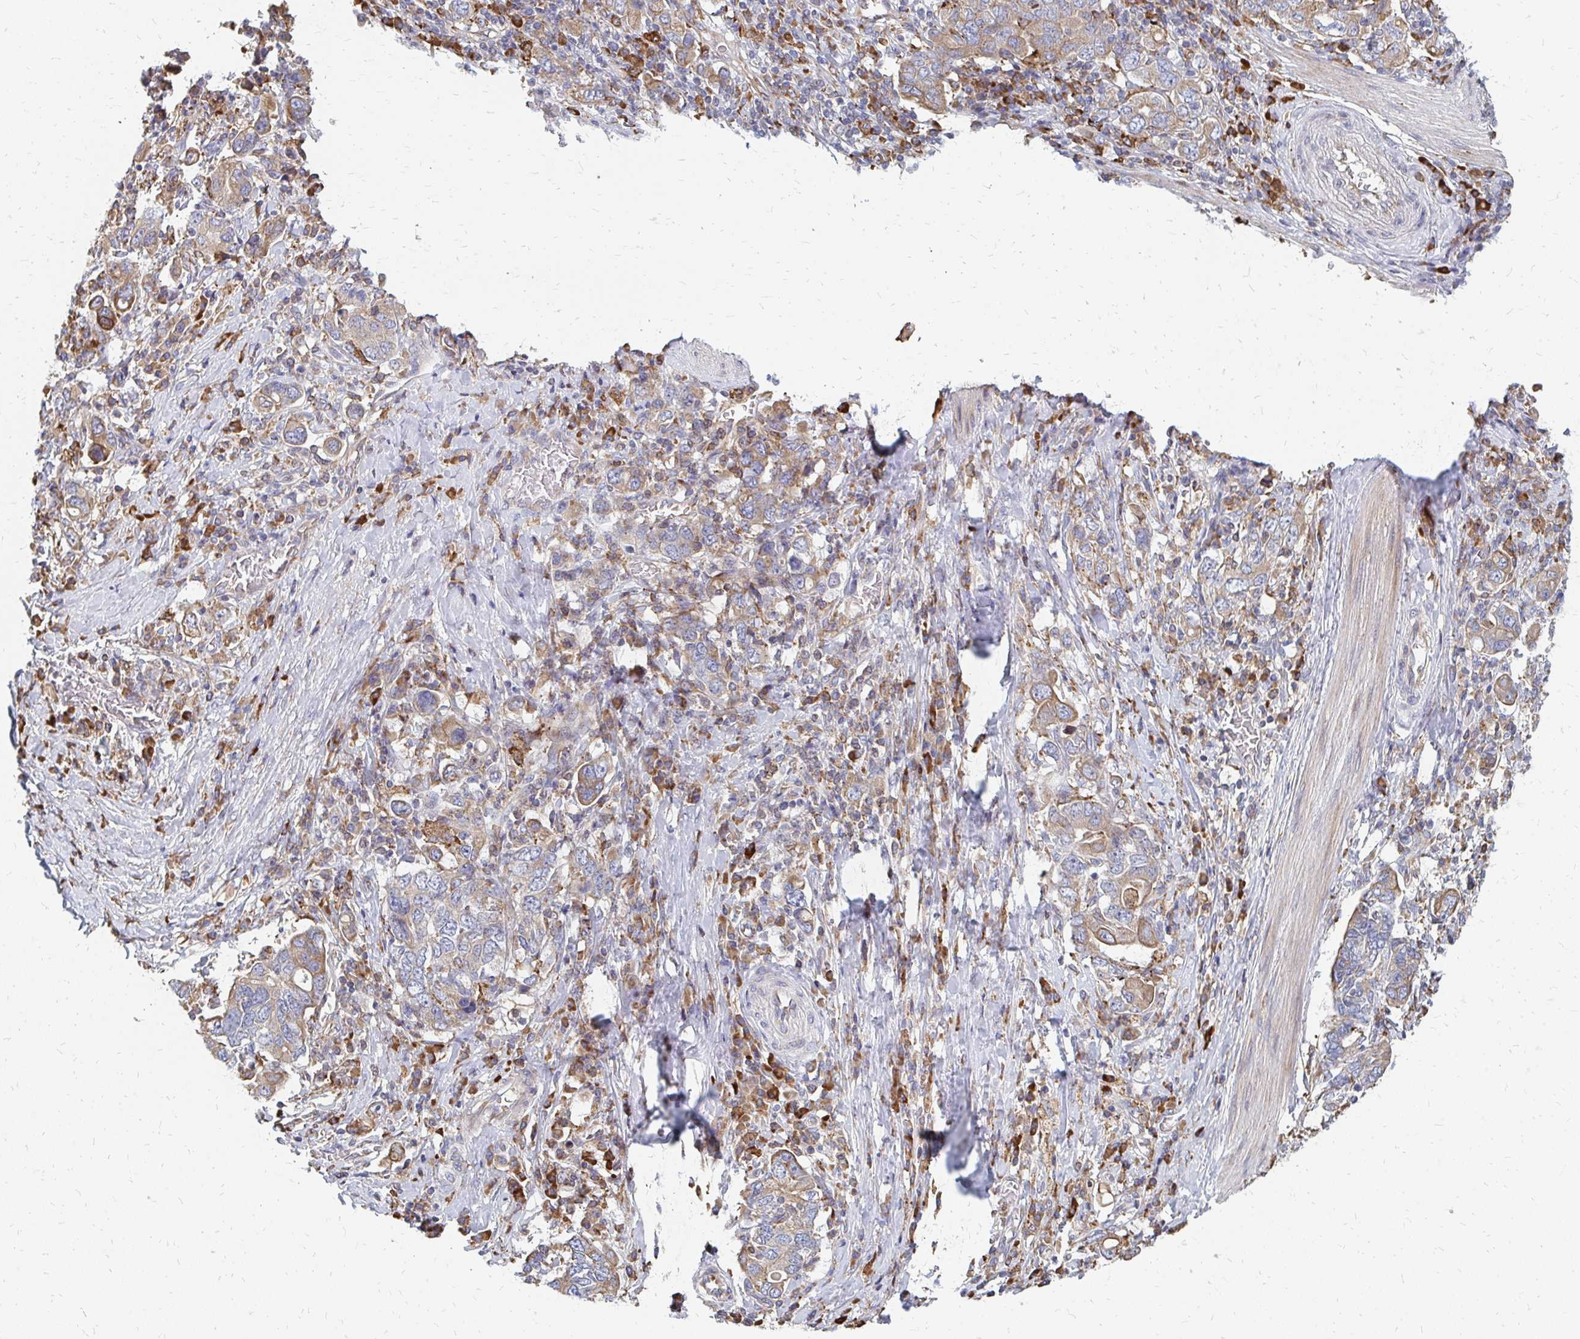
{"staining": {"intensity": "moderate", "quantity": "25%-75%", "location": "cytoplasmic/membranous"}, "tissue": "stomach cancer", "cell_type": "Tumor cells", "image_type": "cancer", "snomed": [{"axis": "morphology", "description": "Adenocarcinoma, NOS"}, {"axis": "topography", "description": "Stomach, upper"}, {"axis": "topography", "description": "Stomach"}], "caption": "This micrograph displays immunohistochemistry staining of adenocarcinoma (stomach), with medium moderate cytoplasmic/membranous staining in approximately 25%-75% of tumor cells.", "gene": "PPP1R13L", "patient": {"sex": "male", "age": 62}}